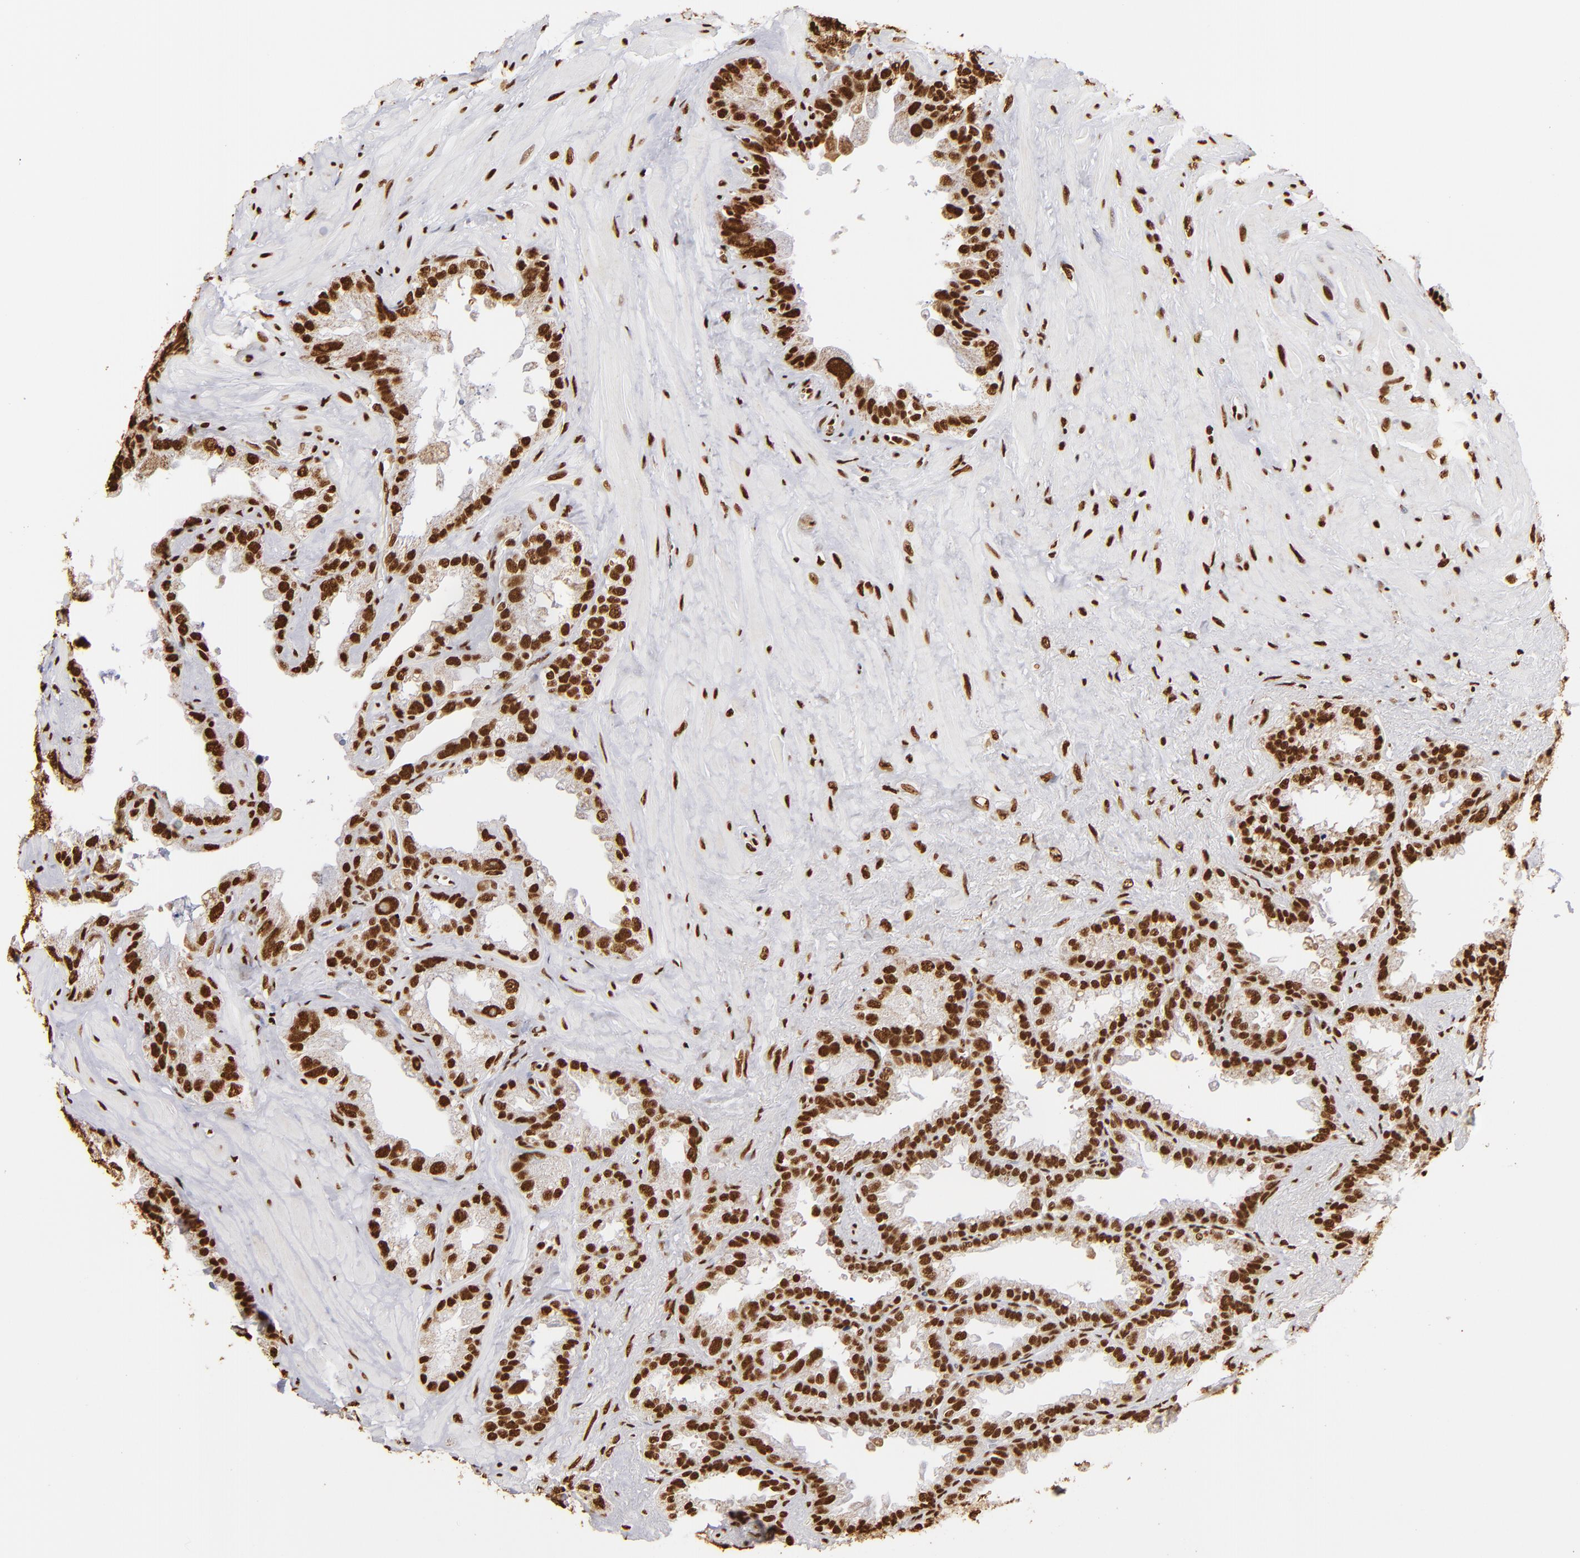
{"staining": {"intensity": "strong", "quantity": ">75%", "location": "nuclear"}, "tissue": "seminal vesicle", "cell_type": "Glandular cells", "image_type": "normal", "snomed": [{"axis": "morphology", "description": "Normal tissue, NOS"}, {"axis": "topography", "description": "Prostate"}, {"axis": "topography", "description": "Seminal veicle"}], "caption": "Protein positivity by IHC exhibits strong nuclear expression in about >75% of glandular cells in unremarkable seminal vesicle. (DAB IHC, brown staining for protein, blue staining for nuclei).", "gene": "ILF3", "patient": {"sex": "male", "age": 63}}